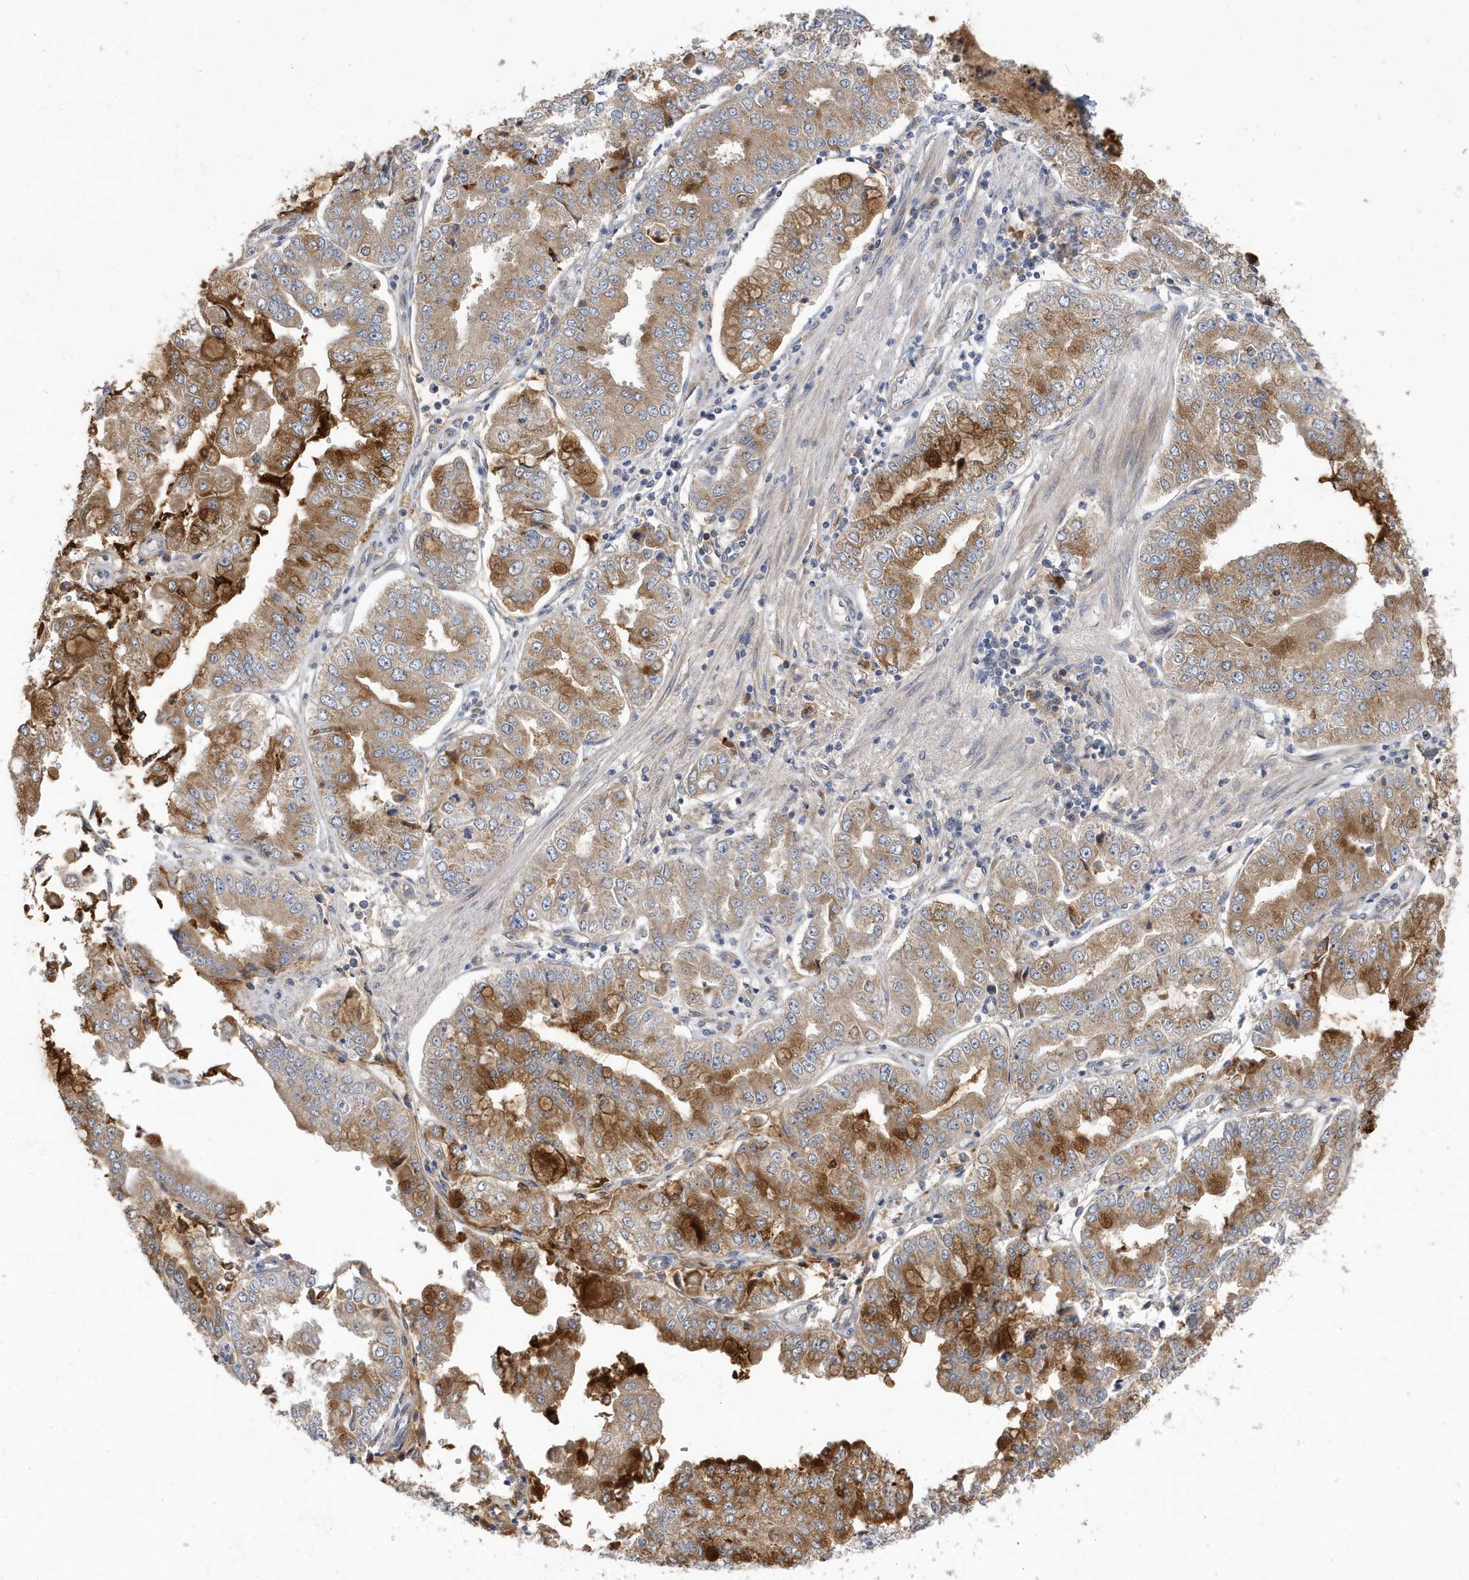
{"staining": {"intensity": "moderate", "quantity": ">75%", "location": "cytoplasmic/membranous"}, "tissue": "stomach cancer", "cell_type": "Tumor cells", "image_type": "cancer", "snomed": [{"axis": "morphology", "description": "Adenocarcinoma, NOS"}, {"axis": "topography", "description": "Stomach"}], "caption": "This histopathology image shows IHC staining of human stomach cancer (adenocarcinoma), with medium moderate cytoplasmic/membranous expression in approximately >75% of tumor cells.", "gene": "LAPTM4A", "patient": {"sex": "male", "age": 76}}